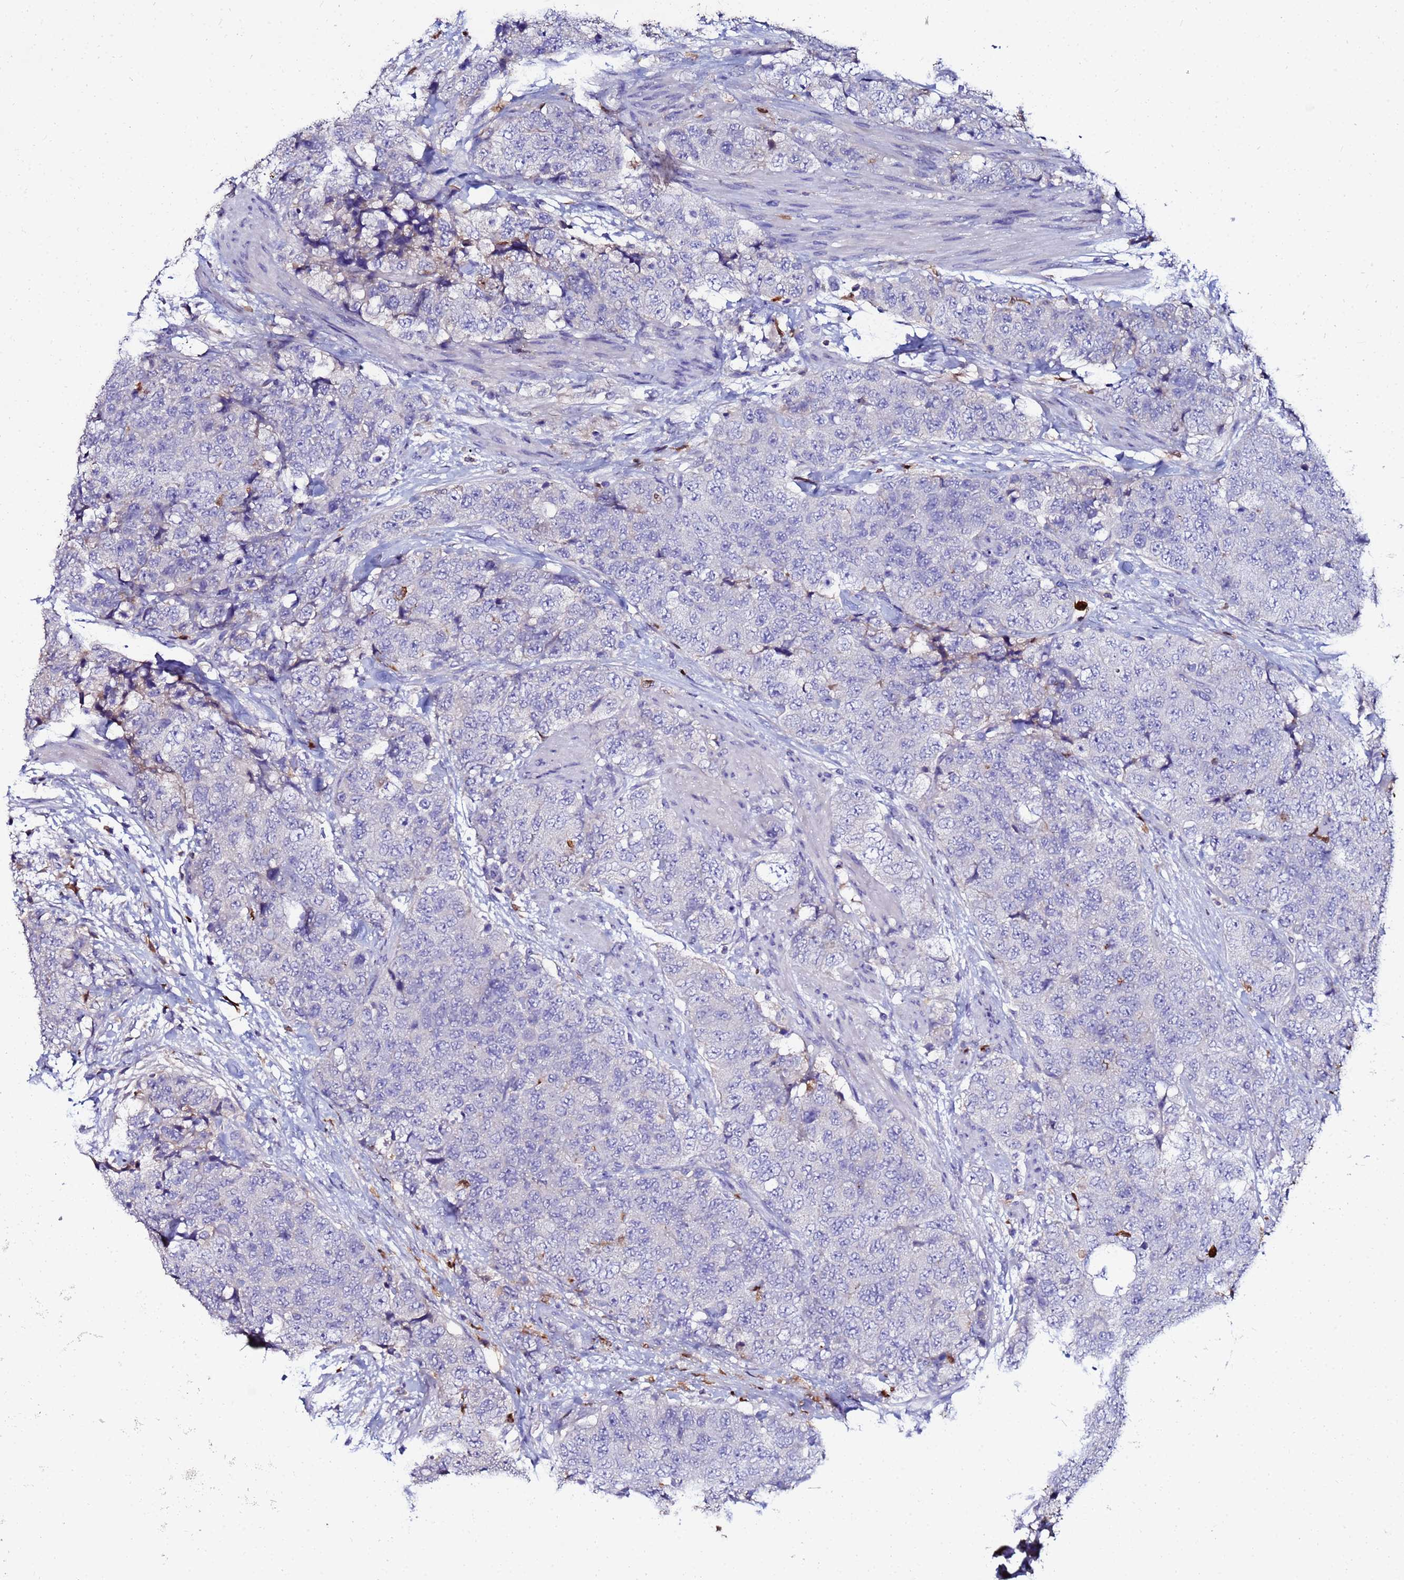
{"staining": {"intensity": "negative", "quantity": "none", "location": "none"}, "tissue": "urothelial cancer", "cell_type": "Tumor cells", "image_type": "cancer", "snomed": [{"axis": "morphology", "description": "Urothelial carcinoma, High grade"}, {"axis": "topography", "description": "Urinary bladder"}], "caption": "Immunohistochemistry micrograph of human urothelial carcinoma (high-grade) stained for a protein (brown), which demonstrates no expression in tumor cells.", "gene": "TUBAL3", "patient": {"sex": "female", "age": 78}}